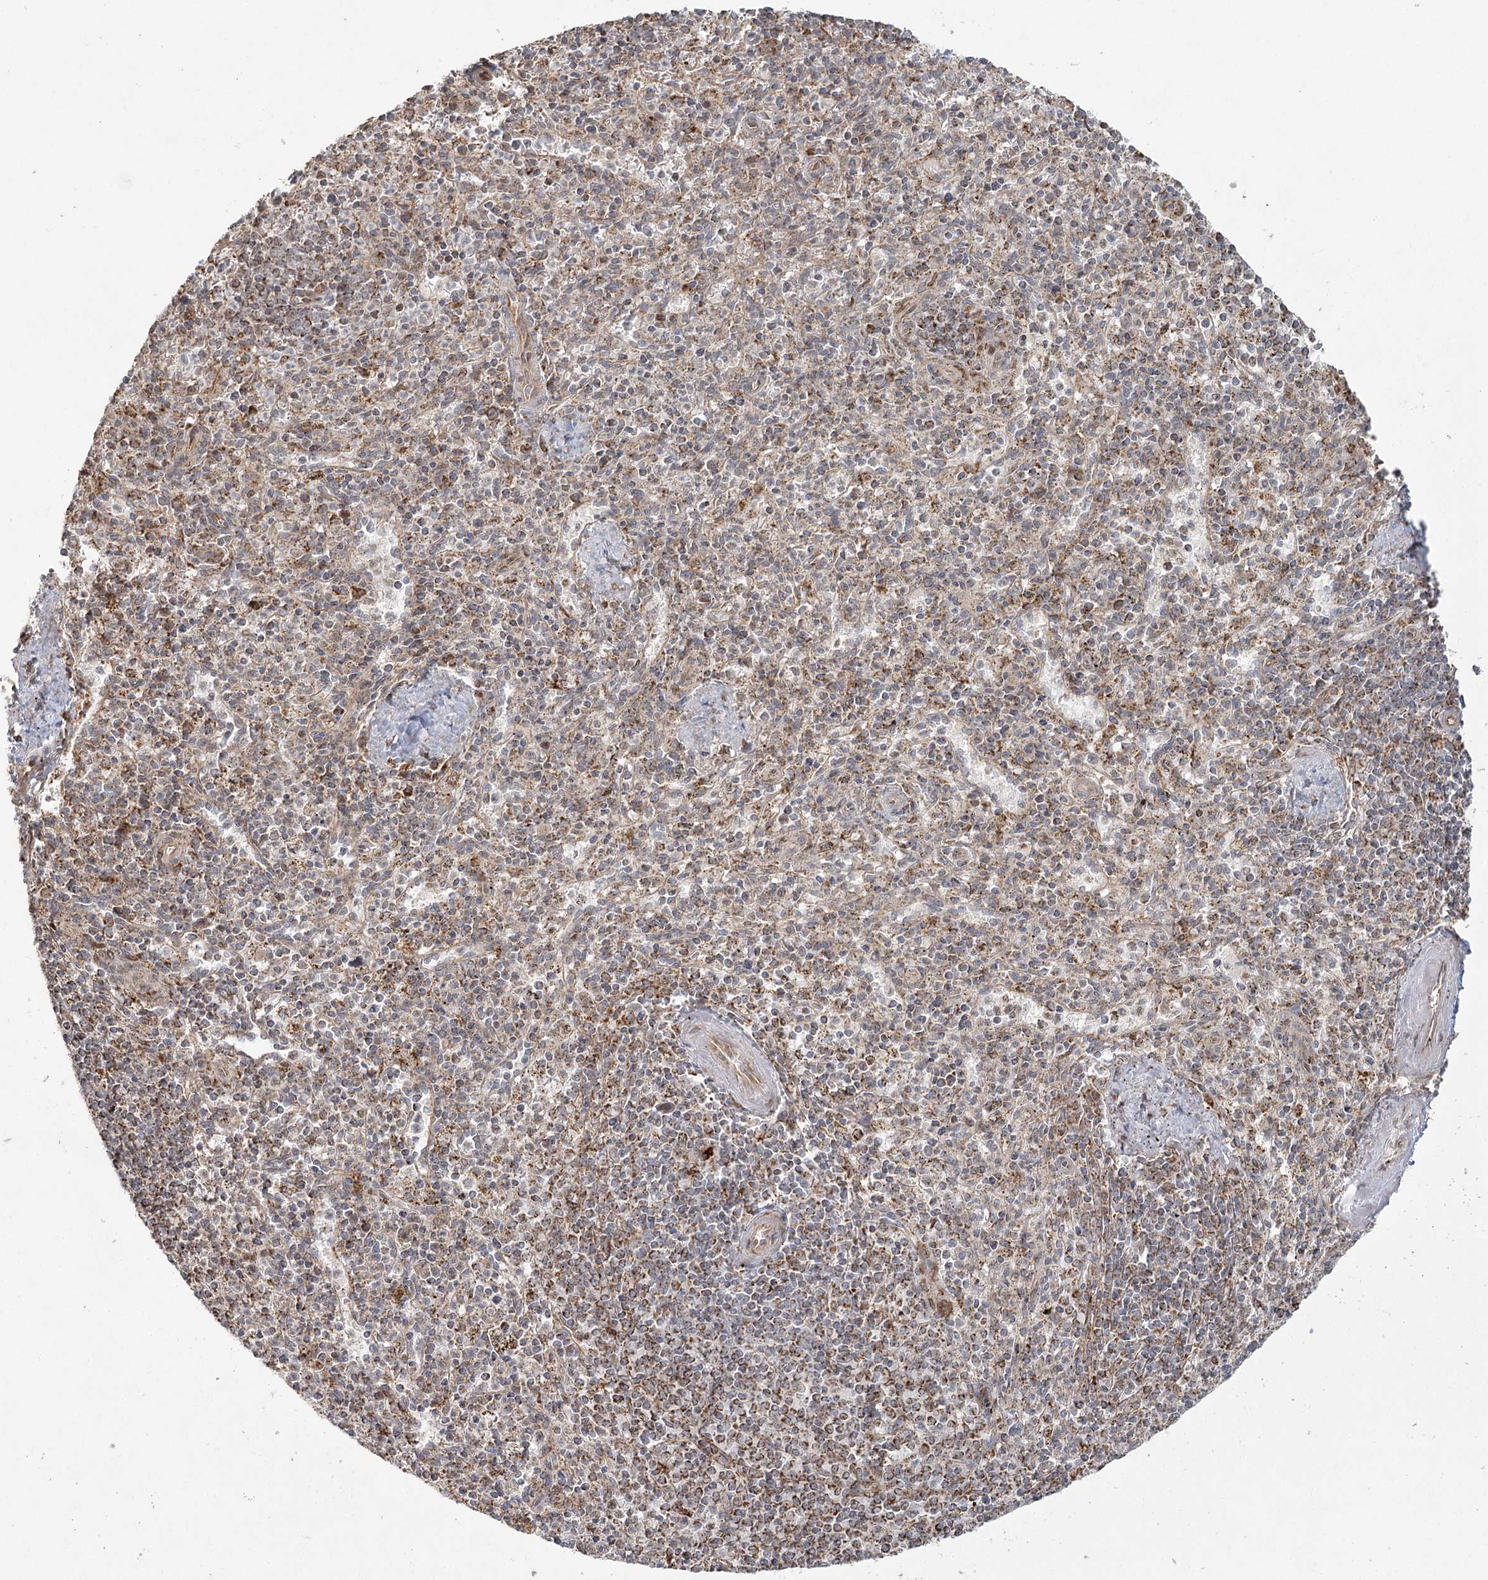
{"staining": {"intensity": "moderate", "quantity": "<25%", "location": "cytoplasmic/membranous"}, "tissue": "spleen", "cell_type": "Cells in red pulp", "image_type": "normal", "snomed": [{"axis": "morphology", "description": "Normal tissue, NOS"}, {"axis": "topography", "description": "Spleen"}], "caption": "Protein expression analysis of normal spleen reveals moderate cytoplasmic/membranous staining in approximately <25% of cells in red pulp. (Stains: DAB in brown, nuclei in blue, Microscopy: brightfield microscopy at high magnification).", "gene": "LACTB", "patient": {"sex": "male", "age": 72}}